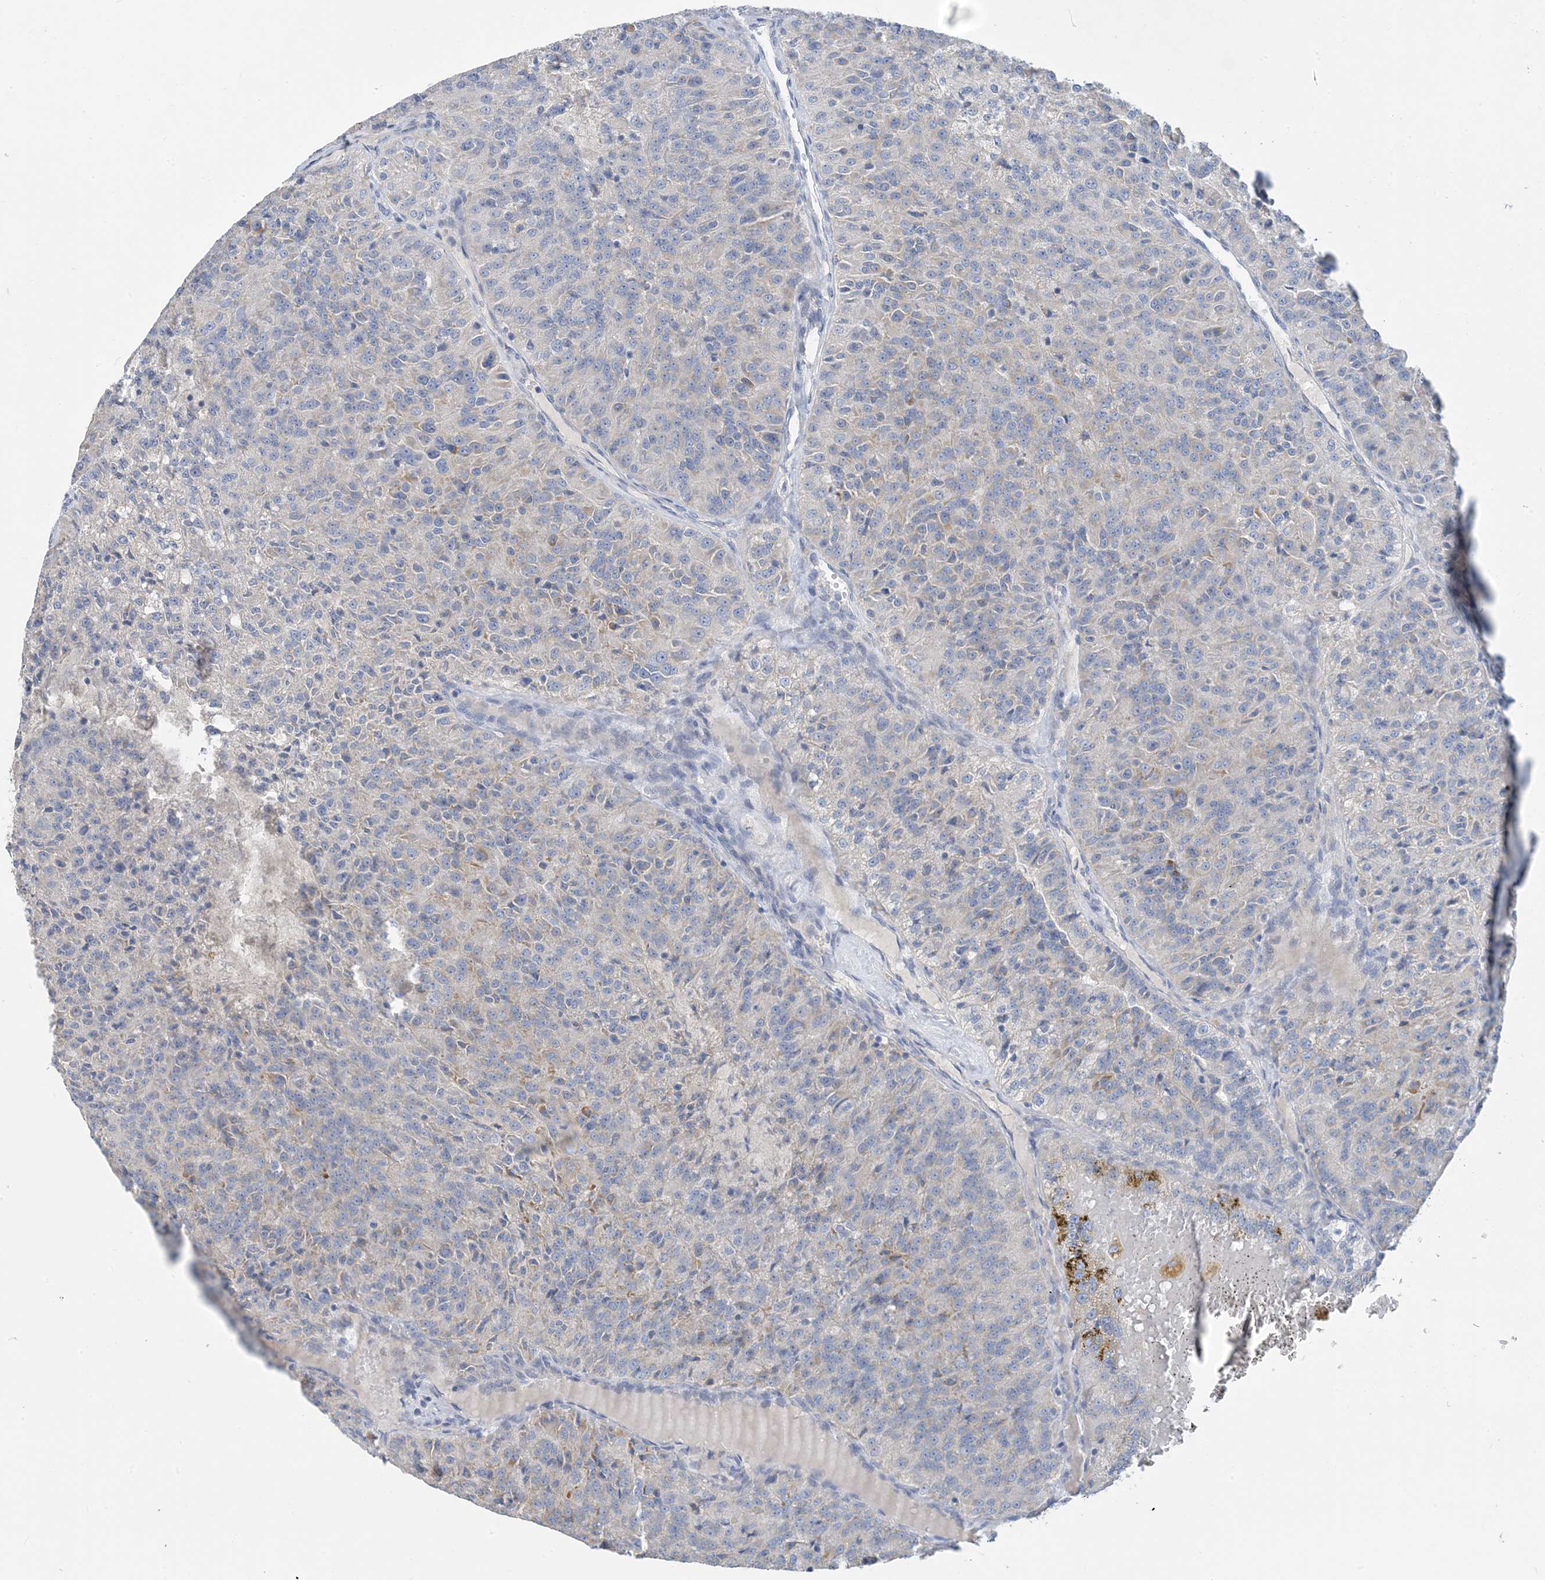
{"staining": {"intensity": "negative", "quantity": "none", "location": "none"}, "tissue": "renal cancer", "cell_type": "Tumor cells", "image_type": "cancer", "snomed": [{"axis": "morphology", "description": "Adenocarcinoma, NOS"}, {"axis": "topography", "description": "Kidney"}], "caption": "Image shows no protein expression in tumor cells of renal cancer (adenocarcinoma) tissue.", "gene": "ZCCHC18", "patient": {"sex": "female", "age": 63}}